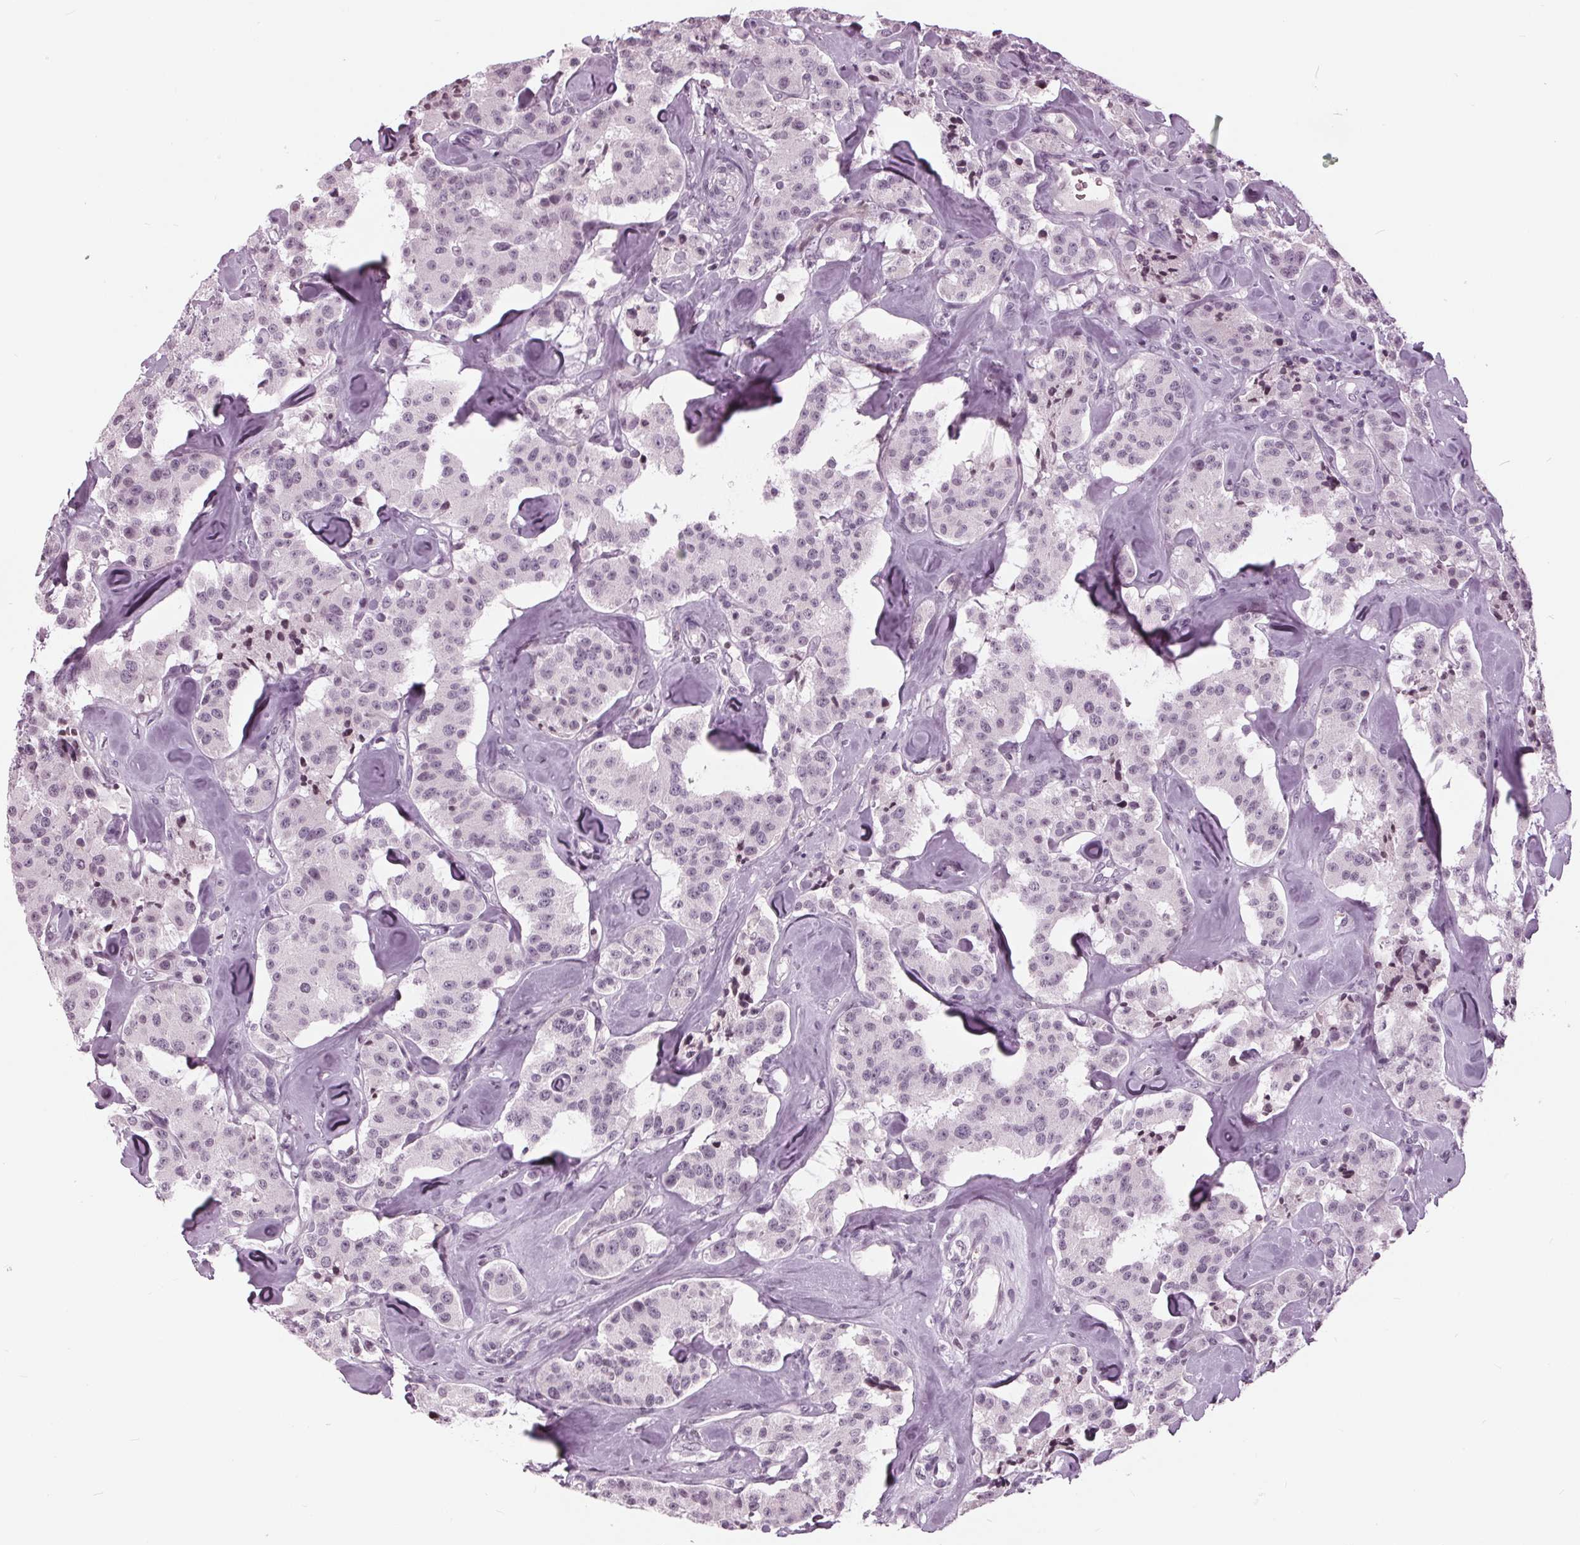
{"staining": {"intensity": "negative", "quantity": "none", "location": "none"}, "tissue": "carcinoid", "cell_type": "Tumor cells", "image_type": "cancer", "snomed": [{"axis": "morphology", "description": "Carcinoid, malignant, NOS"}, {"axis": "topography", "description": "Pancreas"}], "caption": "IHC micrograph of neoplastic tissue: carcinoid stained with DAB shows no significant protein expression in tumor cells.", "gene": "SLC9A4", "patient": {"sex": "male", "age": 41}}